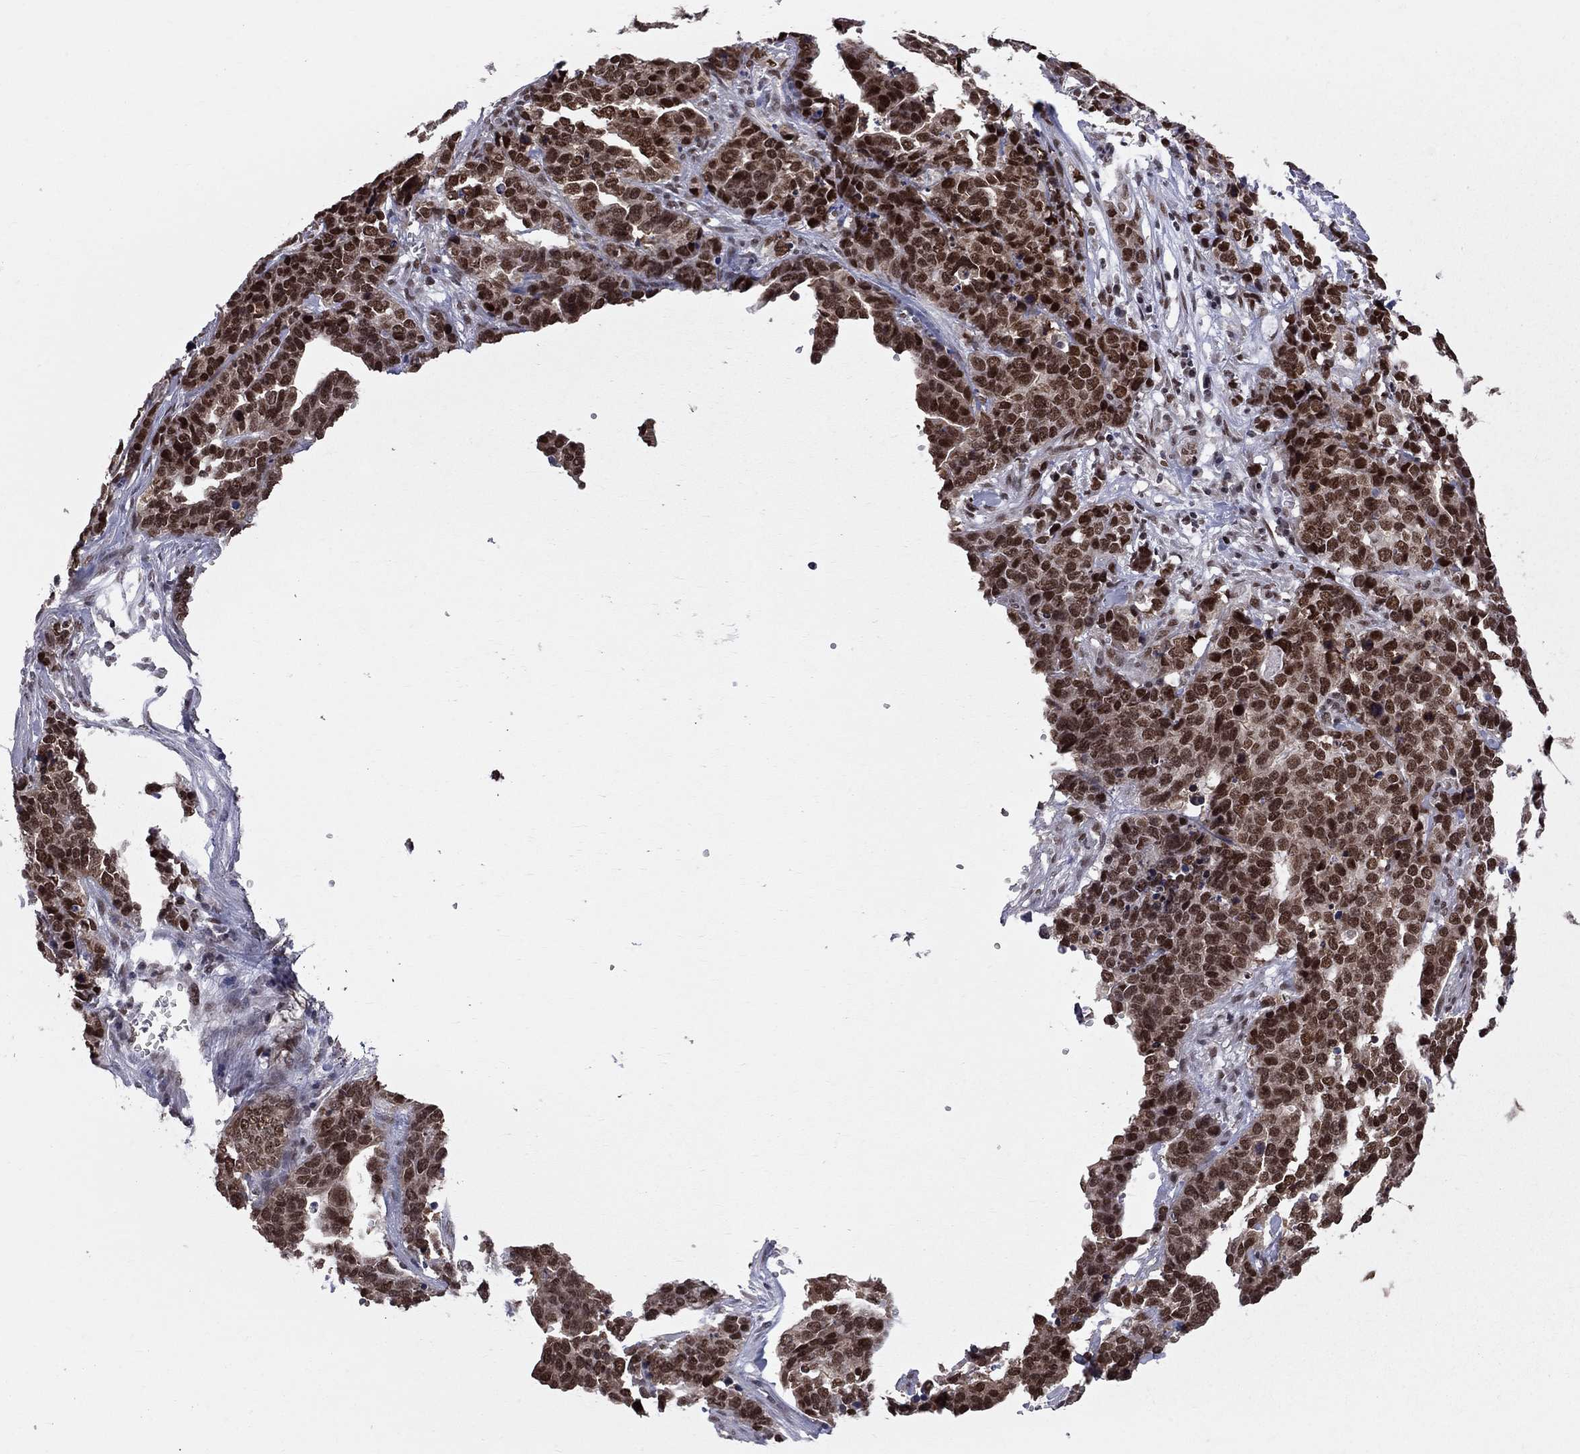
{"staining": {"intensity": "strong", "quantity": "25%-75%", "location": "nuclear"}, "tissue": "ovarian cancer", "cell_type": "Tumor cells", "image_type": "cancer", "snomed": [{"axis": "morphology", "description": "Carcinoma, endometroid"}, {"axis": "topography", "description": "Ovary"}], "caption": "Strong nuclear staining is identified in approximately 25%-75% of tumor cells in ovarian cancer (endometroid carcinoma).", "gene": "SAP30L", "patient": {"sex": "female", "age": 65}}